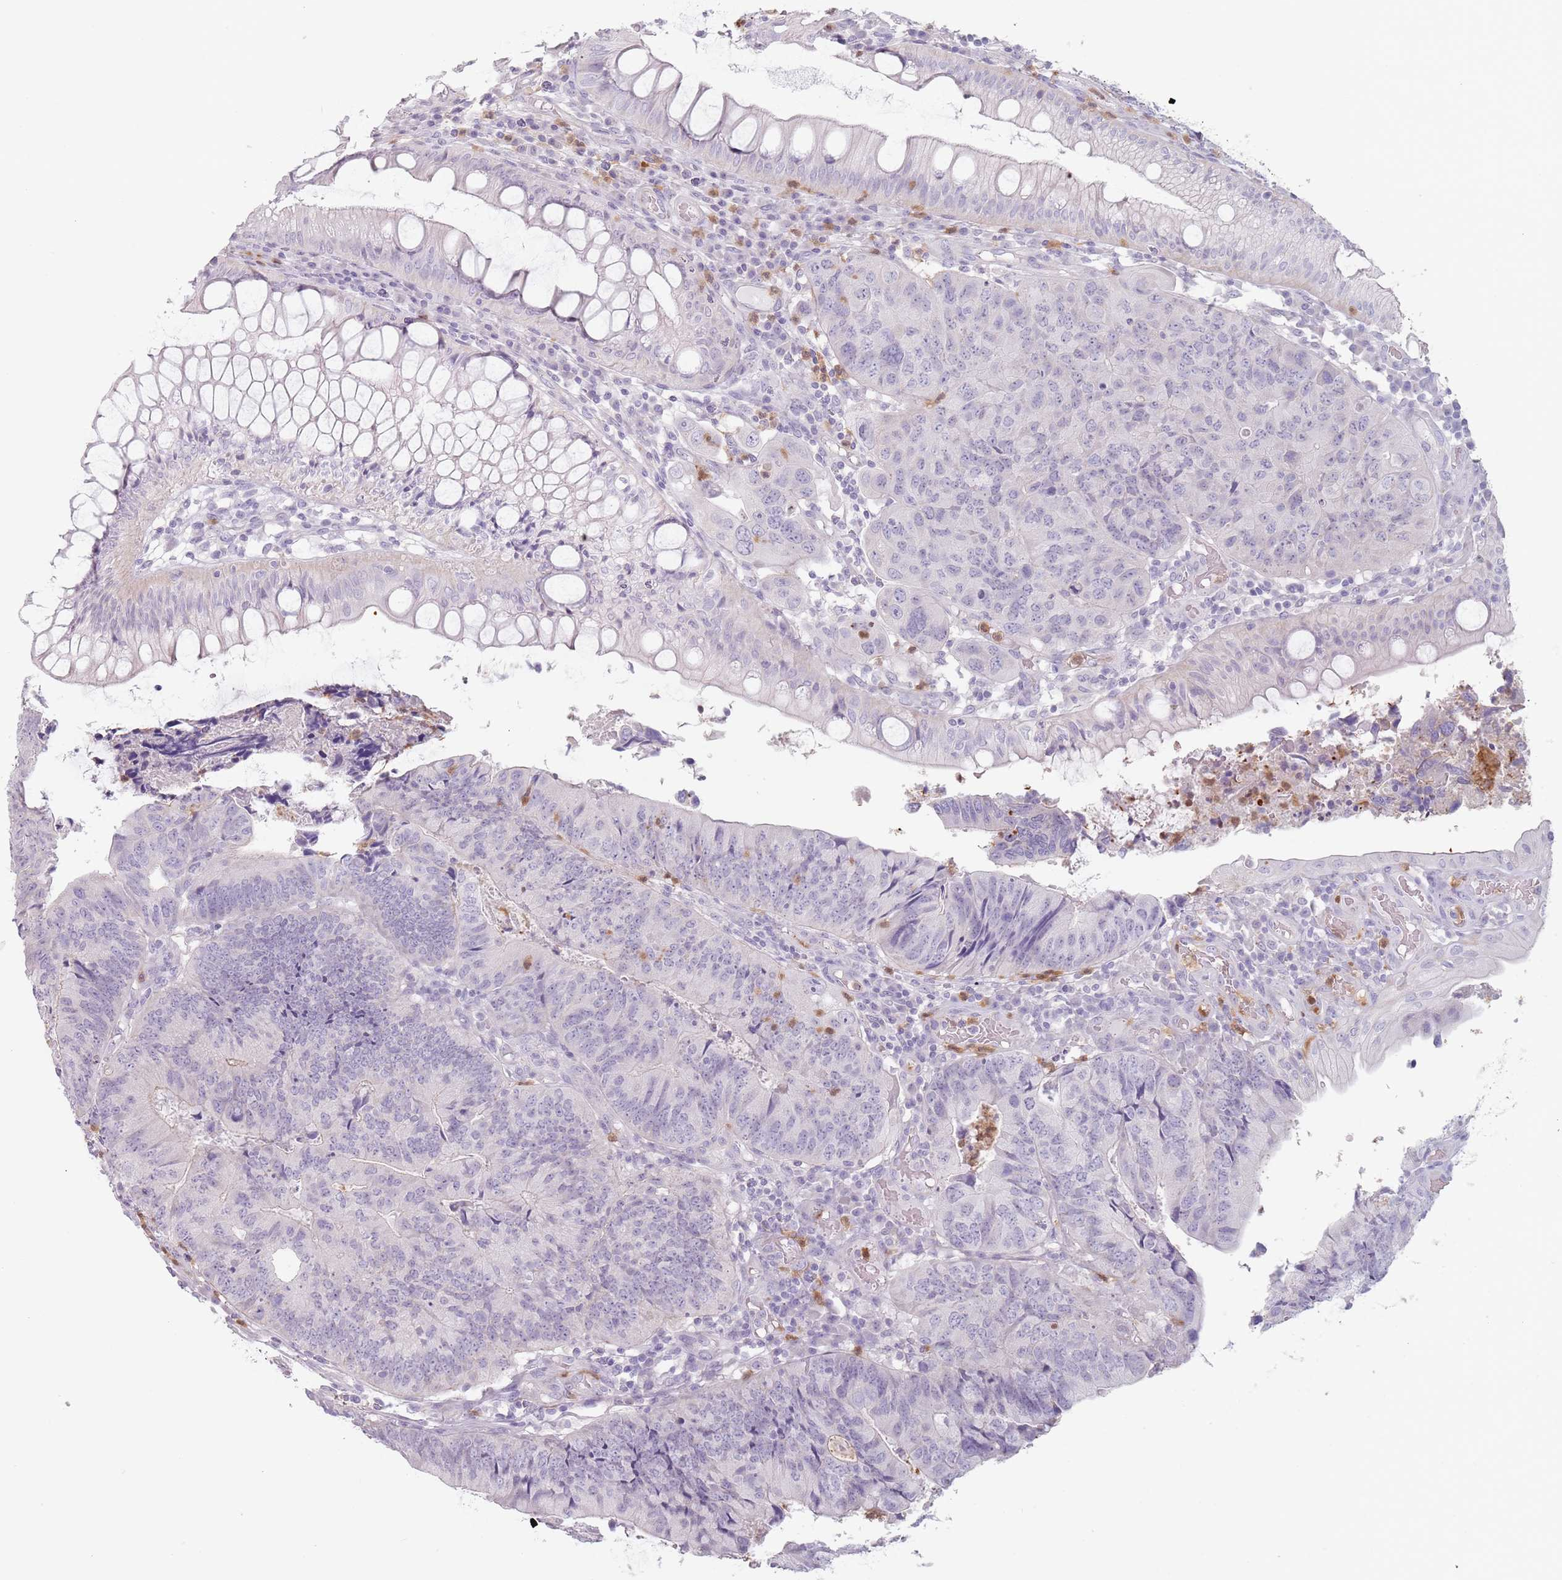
{"staining": {"intensity": "negative", "quantity": "none", "location": "none"}, "tissue": "colorectal cancer", "cell_type": "Tumor cells", "image_type": "cancer", "snomed": [{"axis": "morphology", "description": "Adenocarcinoma, NOS"}, {"axis": "topography", "description": "Colon"}], "caption": "High power microscopy micrograph of an immunohistochemistry histopathology image of colorectal adenocarcinoma, revealing no significant expression in tumor cells.", "gene": "ZNF584", "patient": {"sex": "female", "age": 67}}